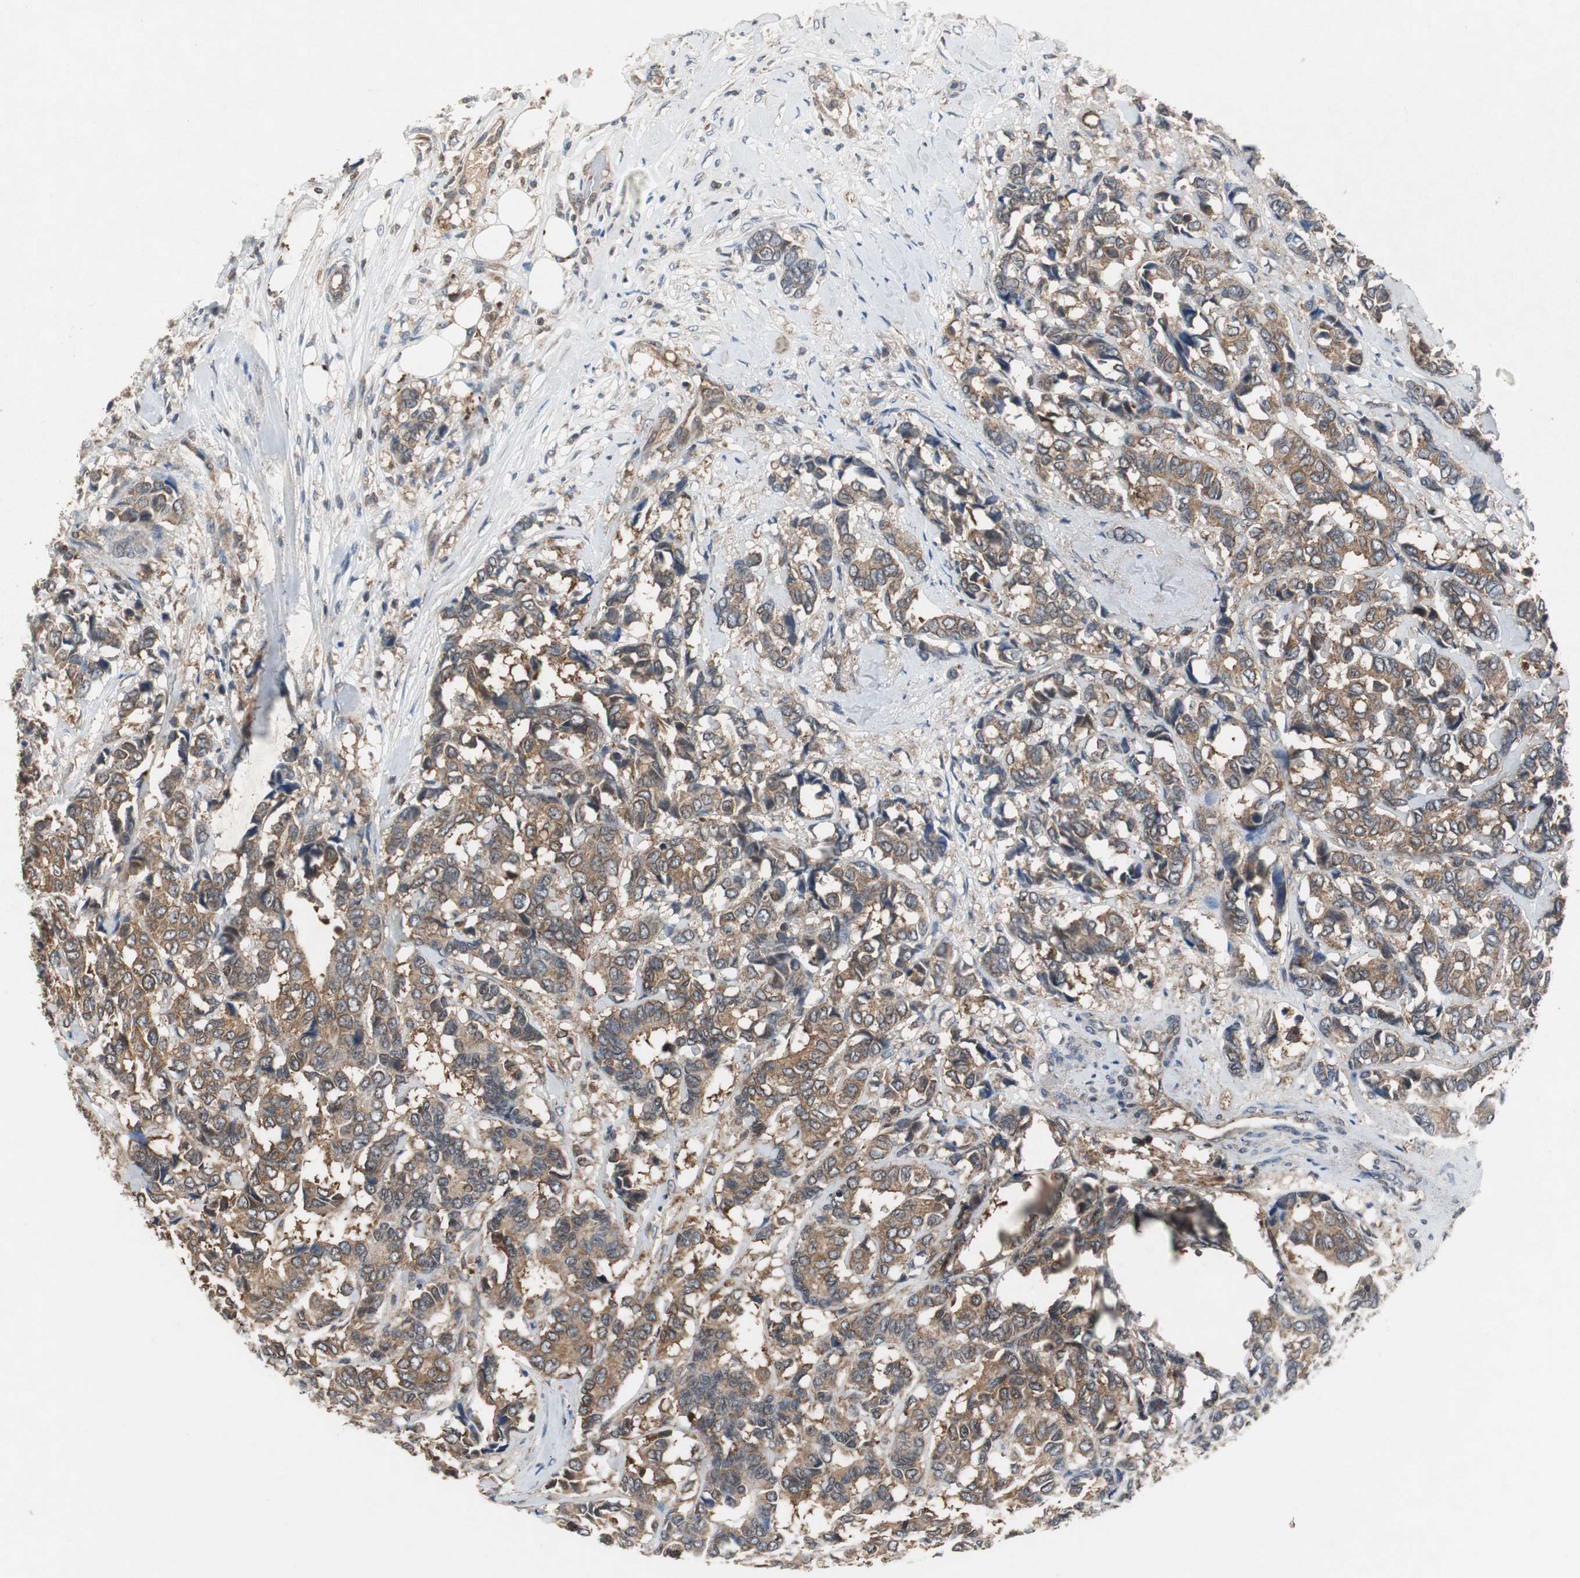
{"staining": {"intensity": "moderate", "quantity": ">75%", "location": "cytoplasmic/membranous"}, "tissue": "breast cancer", "cell_type": "Tumor cells", "image_type": "cancer", "snomed": [{"axis": "morphology", "description": "Duct carcinoma"}, {"axis": "topography", "description": "Breast"}], "caption": "Approximately >75% of tumor cells in human intraductal carcinoma (breast) demonstrate moderate cytoplasmic/membranous protein staining as visualized by brown immunohistochemical staining.", "gene": "VBP1", "patient": {"sex": "female", "age": 87}}